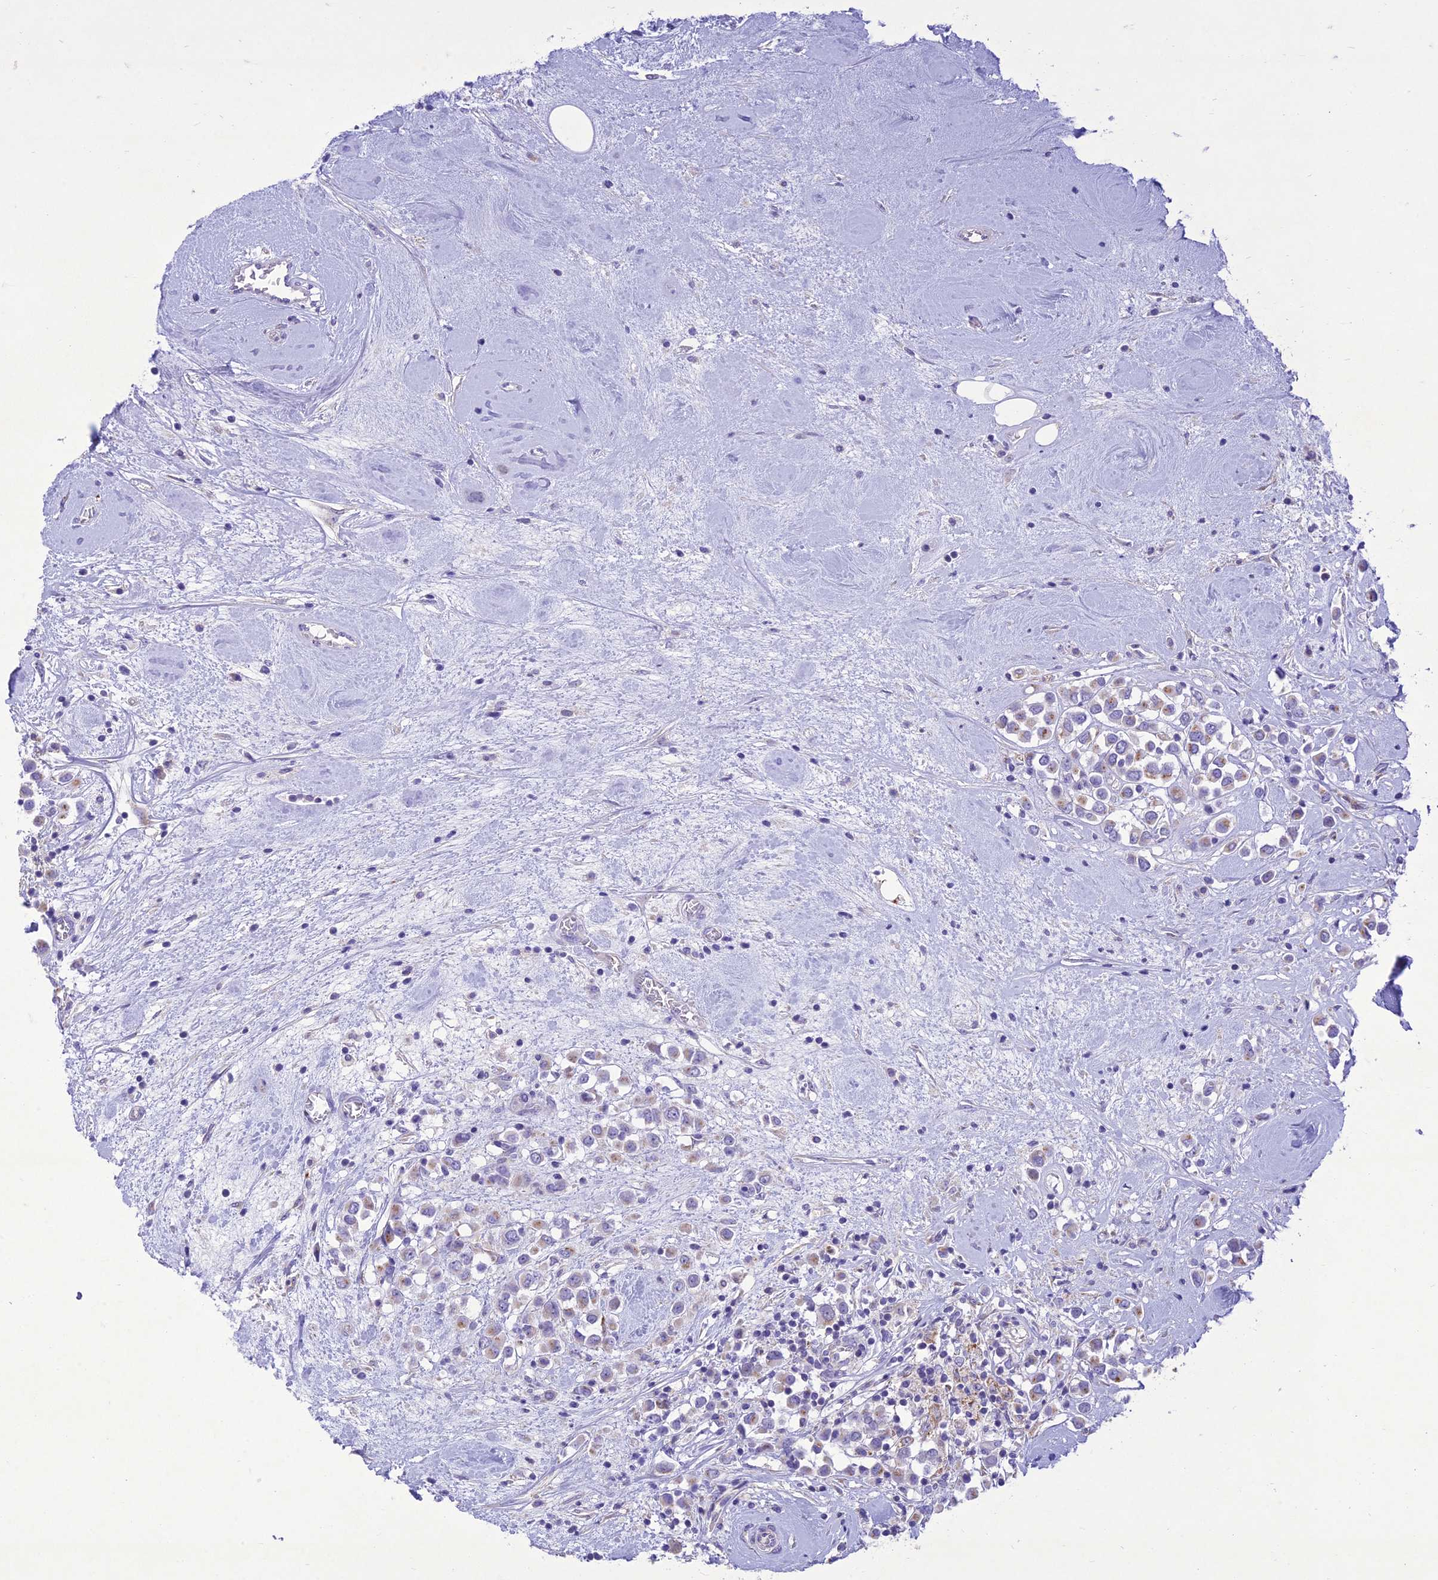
{"staining": {"intensity": "weak", "quantity": ">75%", "location": "cytoplasmic/membranous"}, "tissue": "breast cancer", "cell_type": "Tumor cells", "image_type": "cancer", "snomed": [{"axis": "morphology", "description": "Duct carcinoma"}, {"axis": "topography", "description": "Breast"}], "caption": "Immunohistochemical staining of breast cancer reveals low levels of weak cytoplasmic/membranous protein staining in approximately >75% of tumor cells.", "gene": "SLC13A5", "patient": {"sex": "female", "age": 61}}